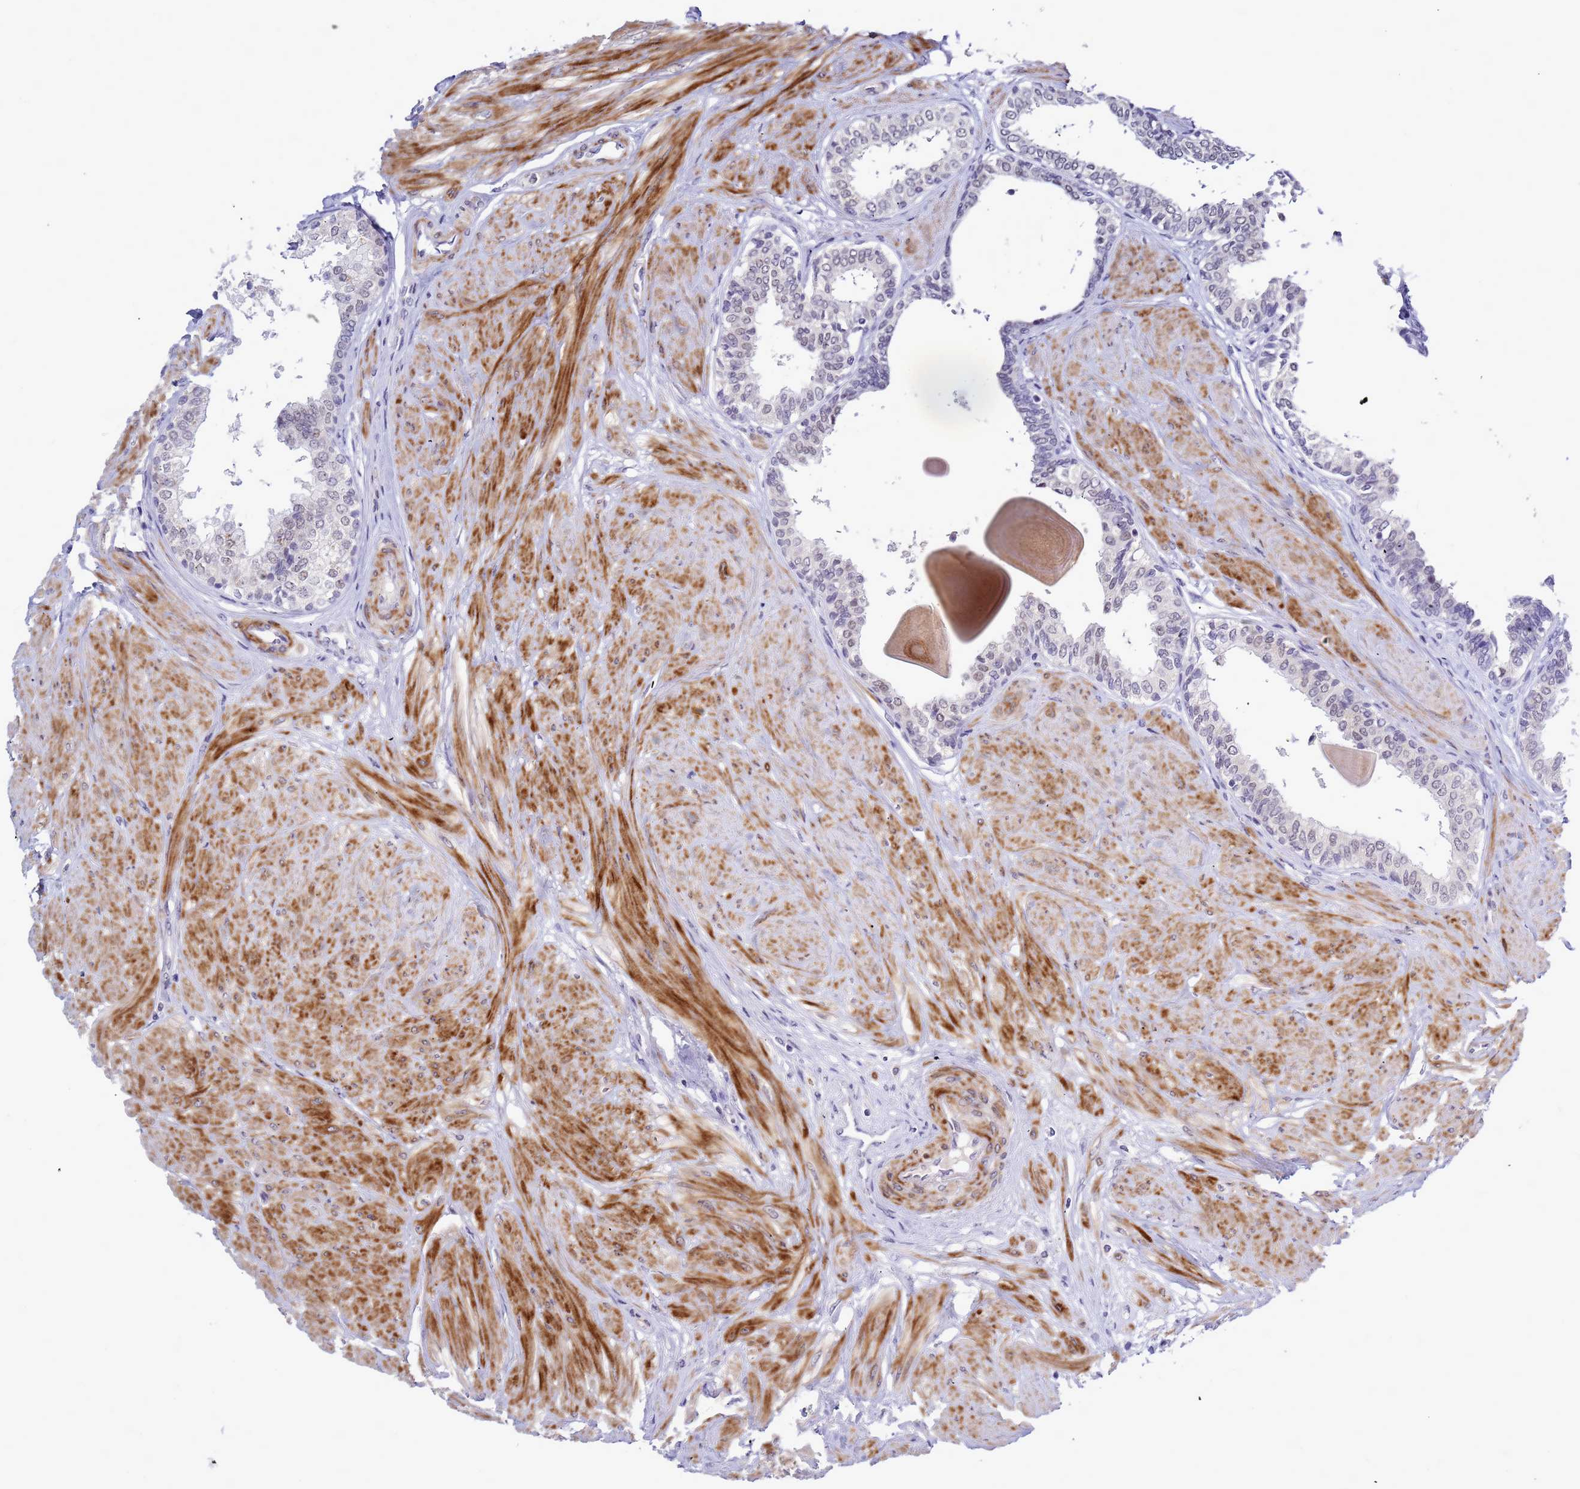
{"staining": {"intensity": "weak", "quantity": "<25%", "location": "nuclear"}, "tissue": "prostate", "cell_type": "Glandular cells", "image_type": "normal", "snomed": [{"axis": "morphology", "description": "Normal tissue, NOS"}, {"axis": "topography", "description": "Prostate"}], "caption": "Histopathology image shows no protein staining in glandular cells of benign prostate. (DAB immunohistochemistry (IHC) visualized using brightfield microscopy, high magnification).", "gene": "CXorf65", "patient": {"sex": "male", "age": 48}}